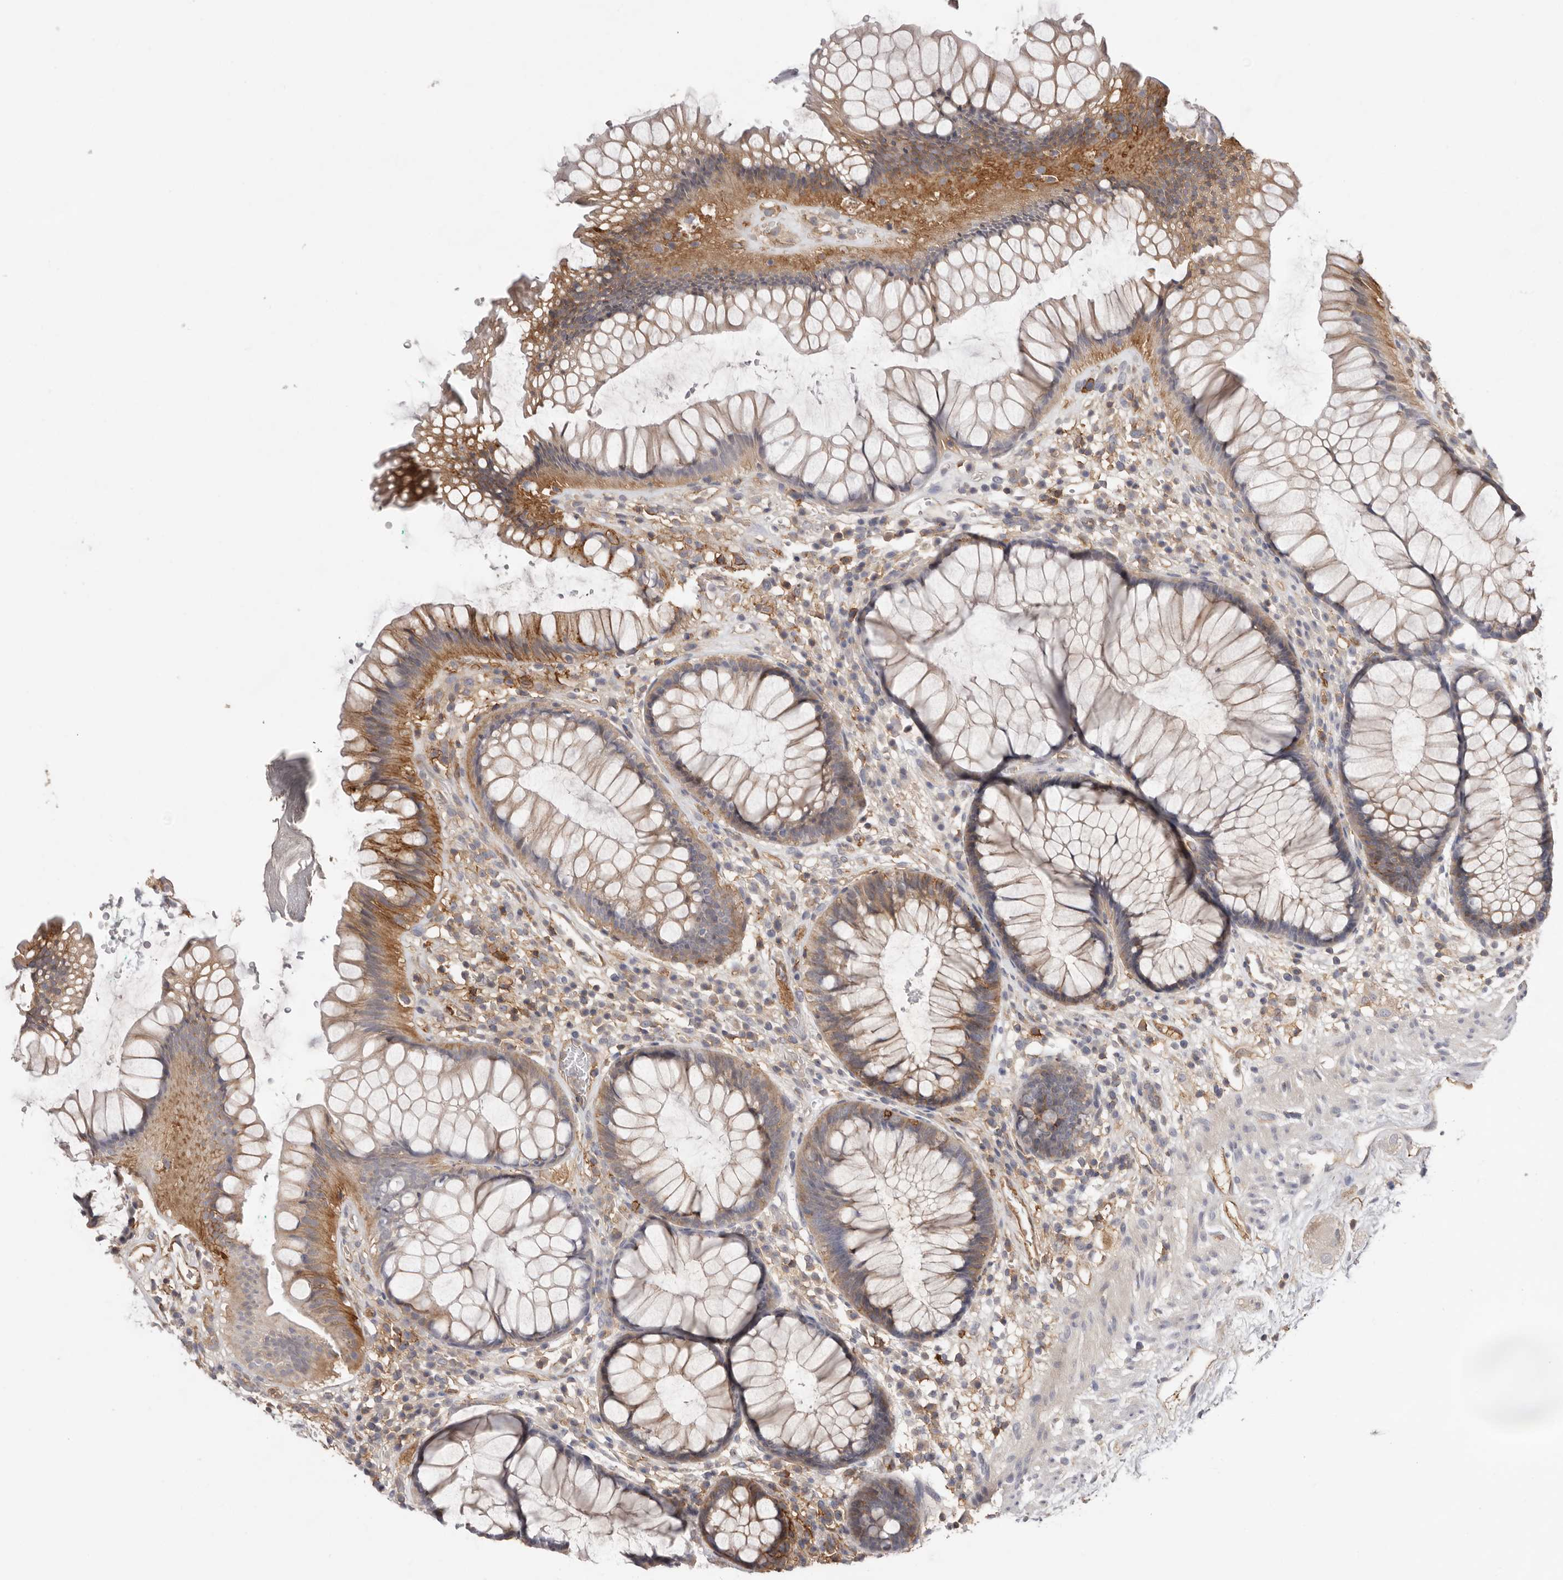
{"staining": {"intensity": "moderate", "quantity": "25%-75%", "location": "cytoplasmic/membranous"}, "tissue": "rectum", "cell_type": "Glandular cells", "image_type": "normal", "snomed": [{"axis": "morphology", "description": "Normal tissue, NOS"}, {"axis": "topography", "description": "Rectum"}], "caption": "An immunohistochemistry micrograph of normal tissue is shown. Protein staining in brown labels moderate cytoplasmic/membranous positivity in rectum within glandular cells. (brown staining indicates protein expression, while blue staining denotes nuclei).", "gene": "MMACHC", "patient": {"sex": "male", "age": 51}}